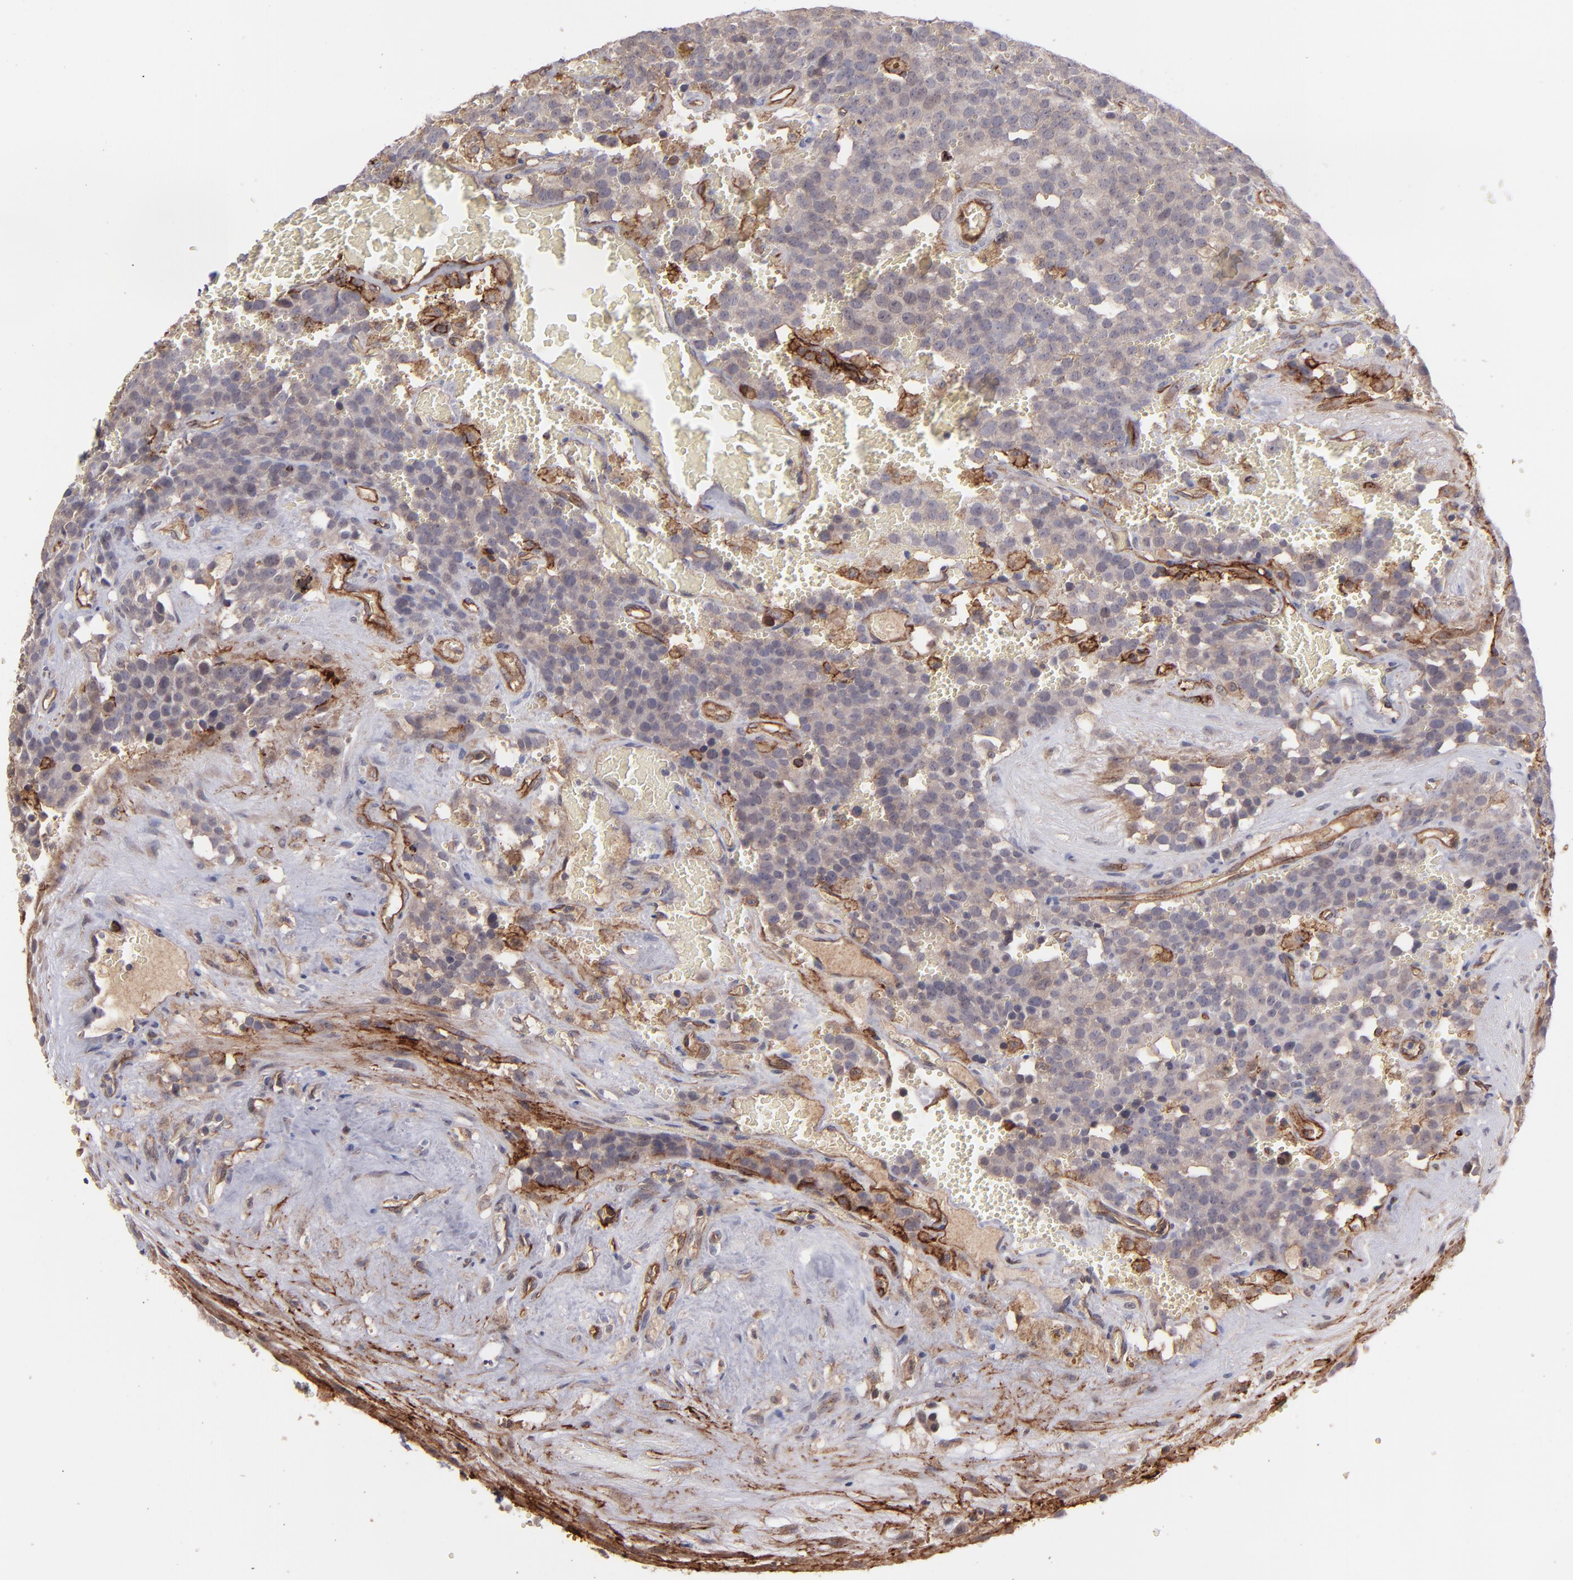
{"staining": {"intensity": "negative", "quantity": "none", "location": "none"}, "tissue": "testis cancer", "cell_type": "Tumor cells", "image_type": "cancer", "snomed": [{"axis": "morphology", "description": "Seminoma, NOS"}, {"axis": "topography", "description": "Testis"}], "caption": "This is a photomicrograph of immunohistochemistry staining of testis cancer, which shows no staining in tumor cells.", "gene": "ICAM1", "patient": {"sex": "male", "age": 71}}